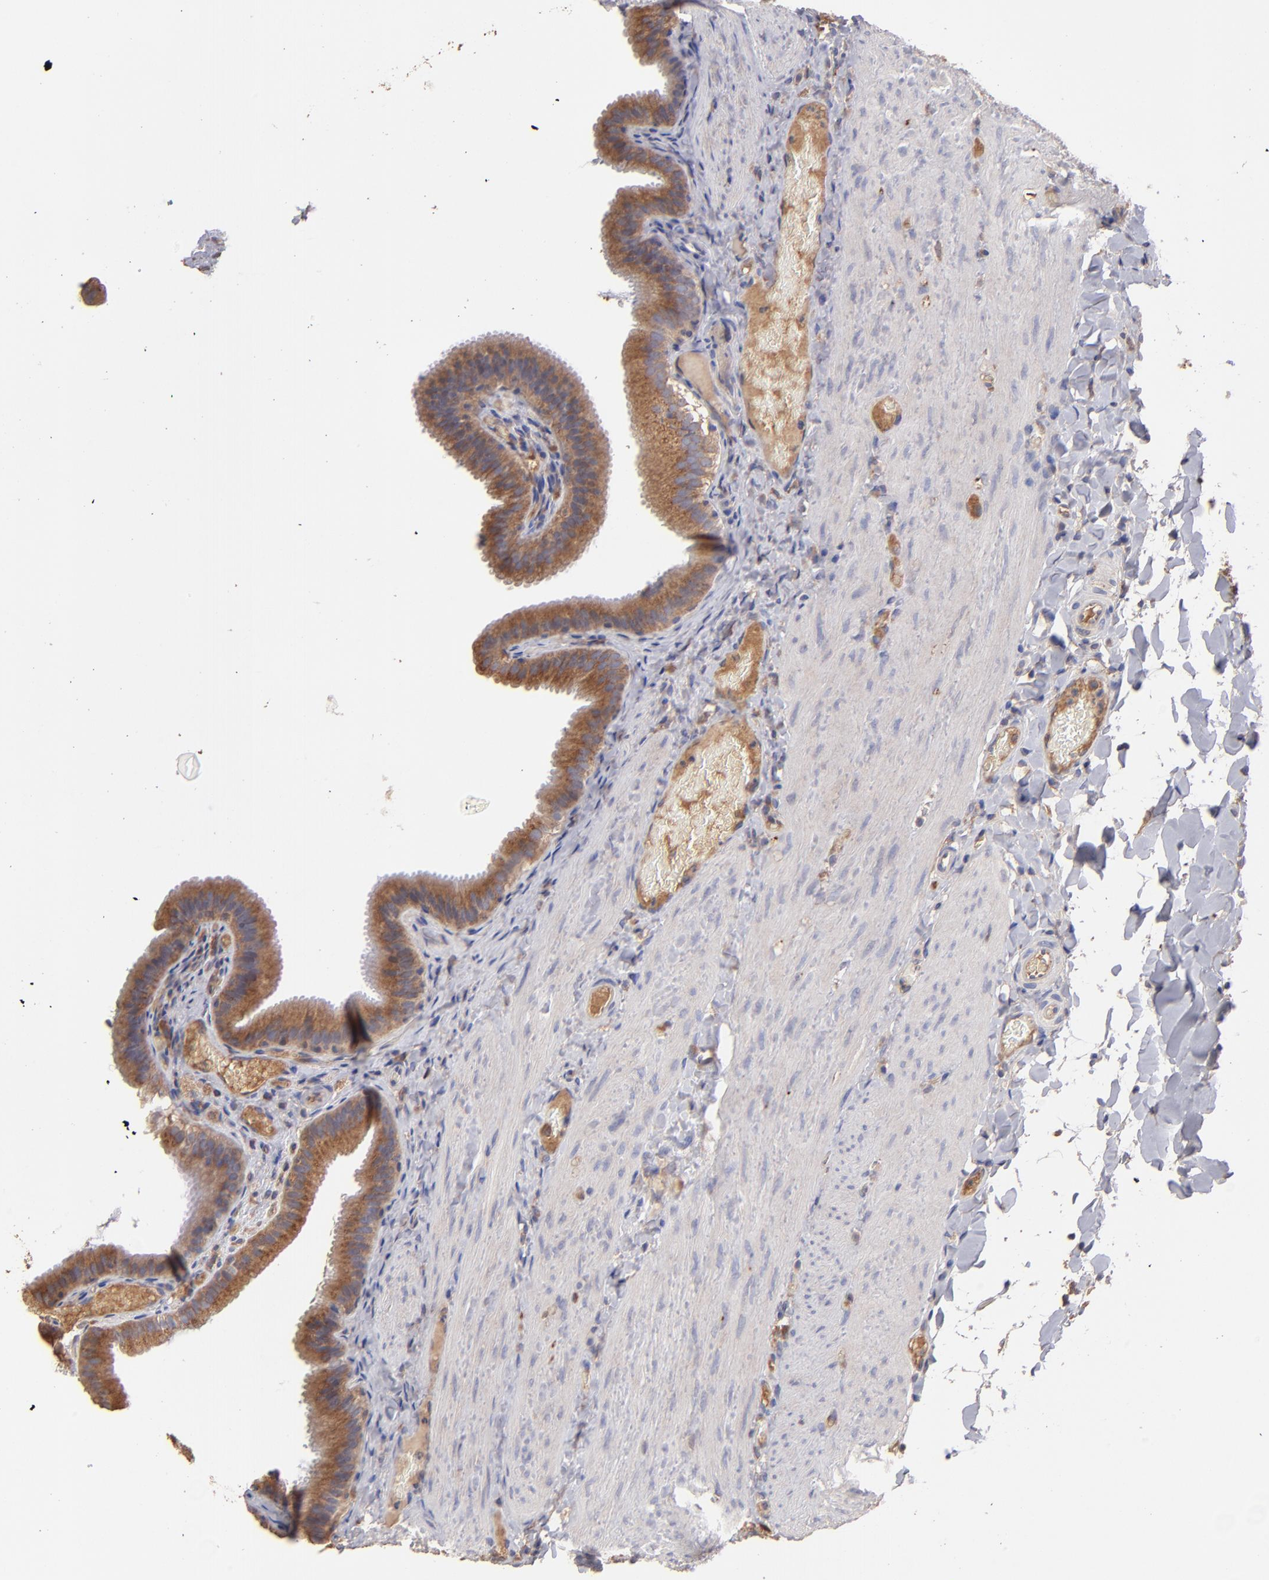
{"staining": {"intensity": "moderate", "quantity": ">75%", "location": "cytoplasmic/membranous"}, "tissue": "gallbladder", "cell_type": "Glandular cells", "image_type": "normal", "snomed": [{"axis": "morphology", "description": "Normal tissue, NOS"}, {"axis": "topography", "description": "Gallbladder"}], "caption": "Protein staining exhibits moderate cytoplasmic/membranous positivity in about >75% of glandular cells in benign gallbladder. Nuclei are stained in blue.", "gene": "NFKBIE", "patient": {"sex": "female", "age": 24}}